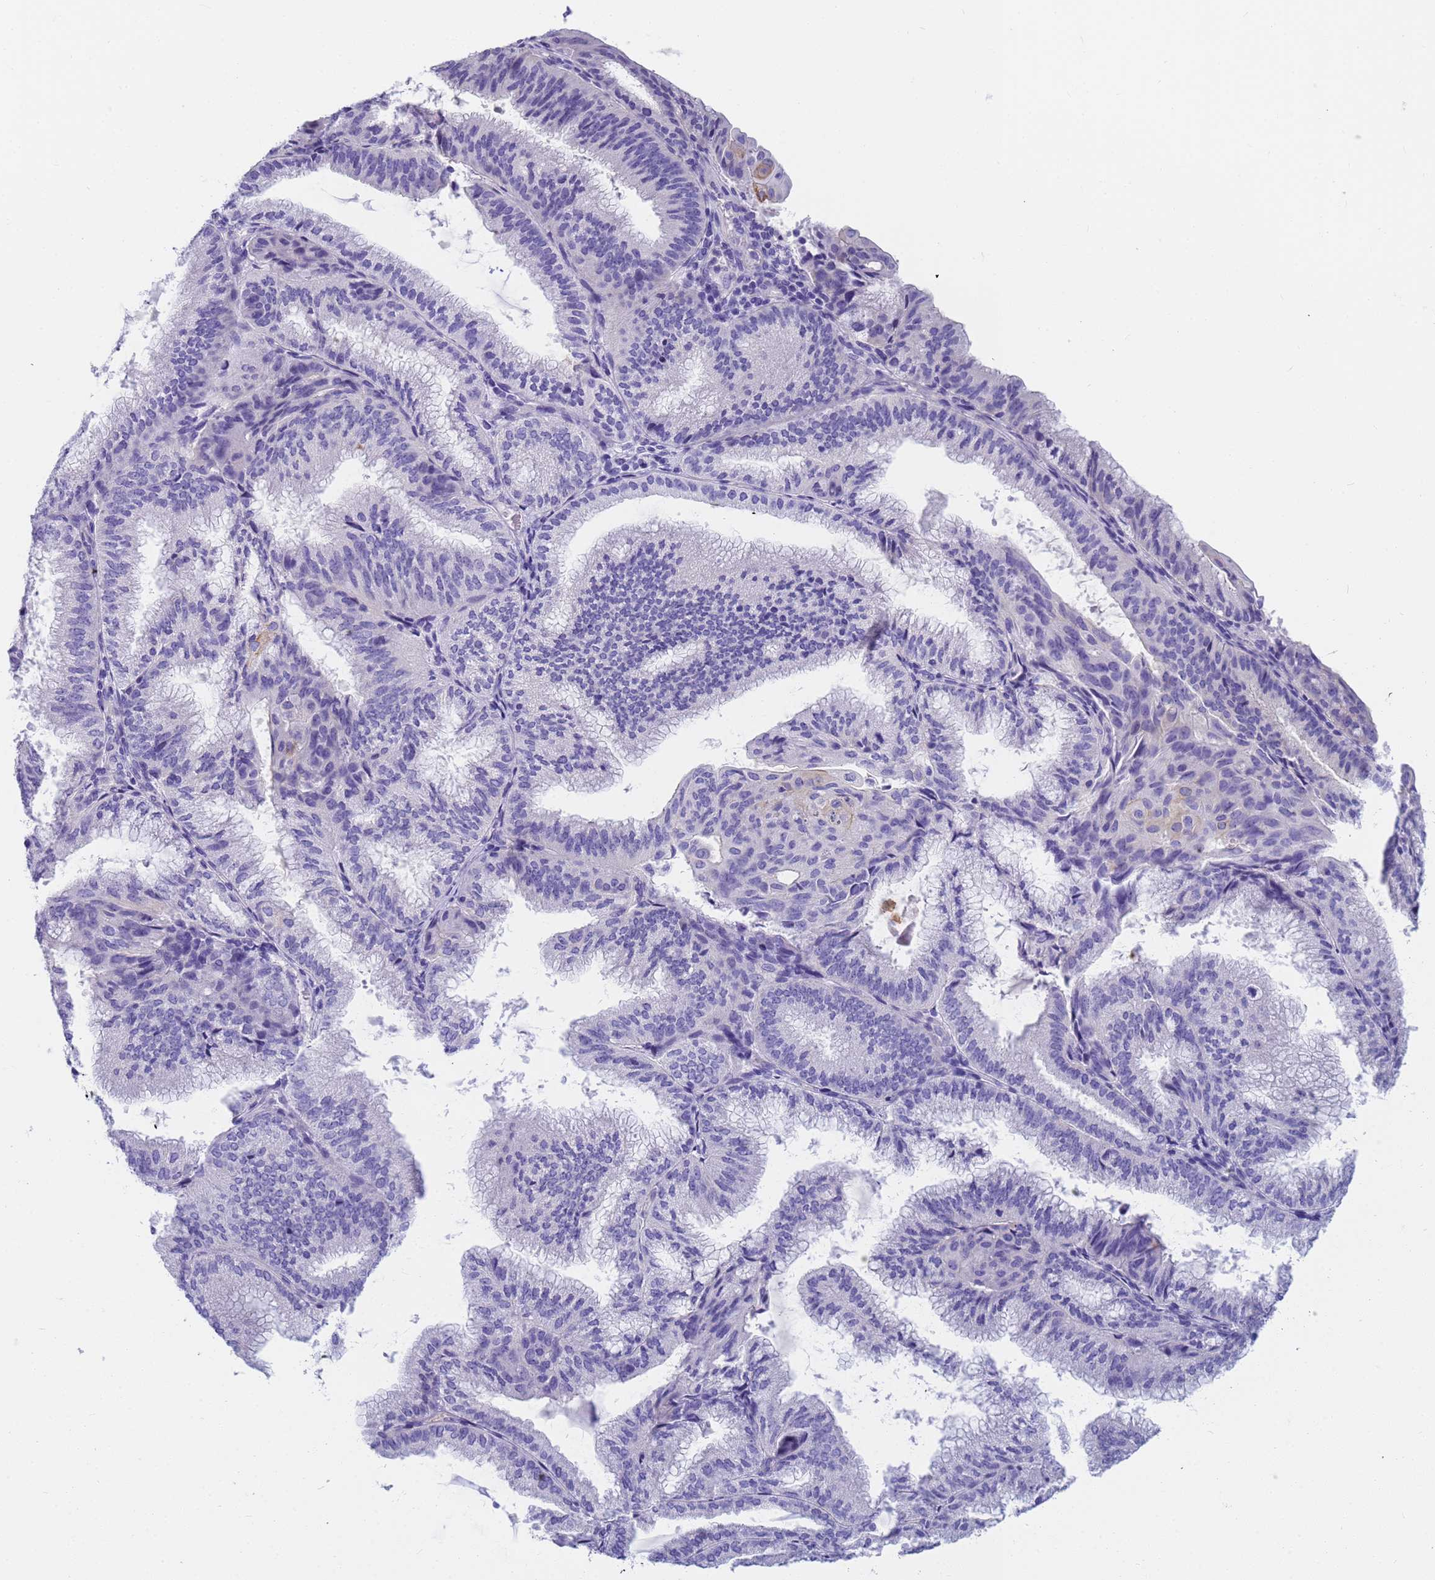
{"staining": {"intensity": "negative", "quantity": "none", "location": "none"}, "tissue": "endometrial cancer", "cell_type": "Tumor cells", "image_type": "cancer", "snomed": [{"axis": "morphology", "description": "Adenocarcinoma, NOS"}, {"axis": "topography", "description": "Endometrium"}], "caption": "Immunohistochemical staining of endometrial cancer (adenocarcinoma) reveals no significant positivity in tumor cells.", "gene": "RNASE2", "patient": {"sex": "female", "age": 49}}